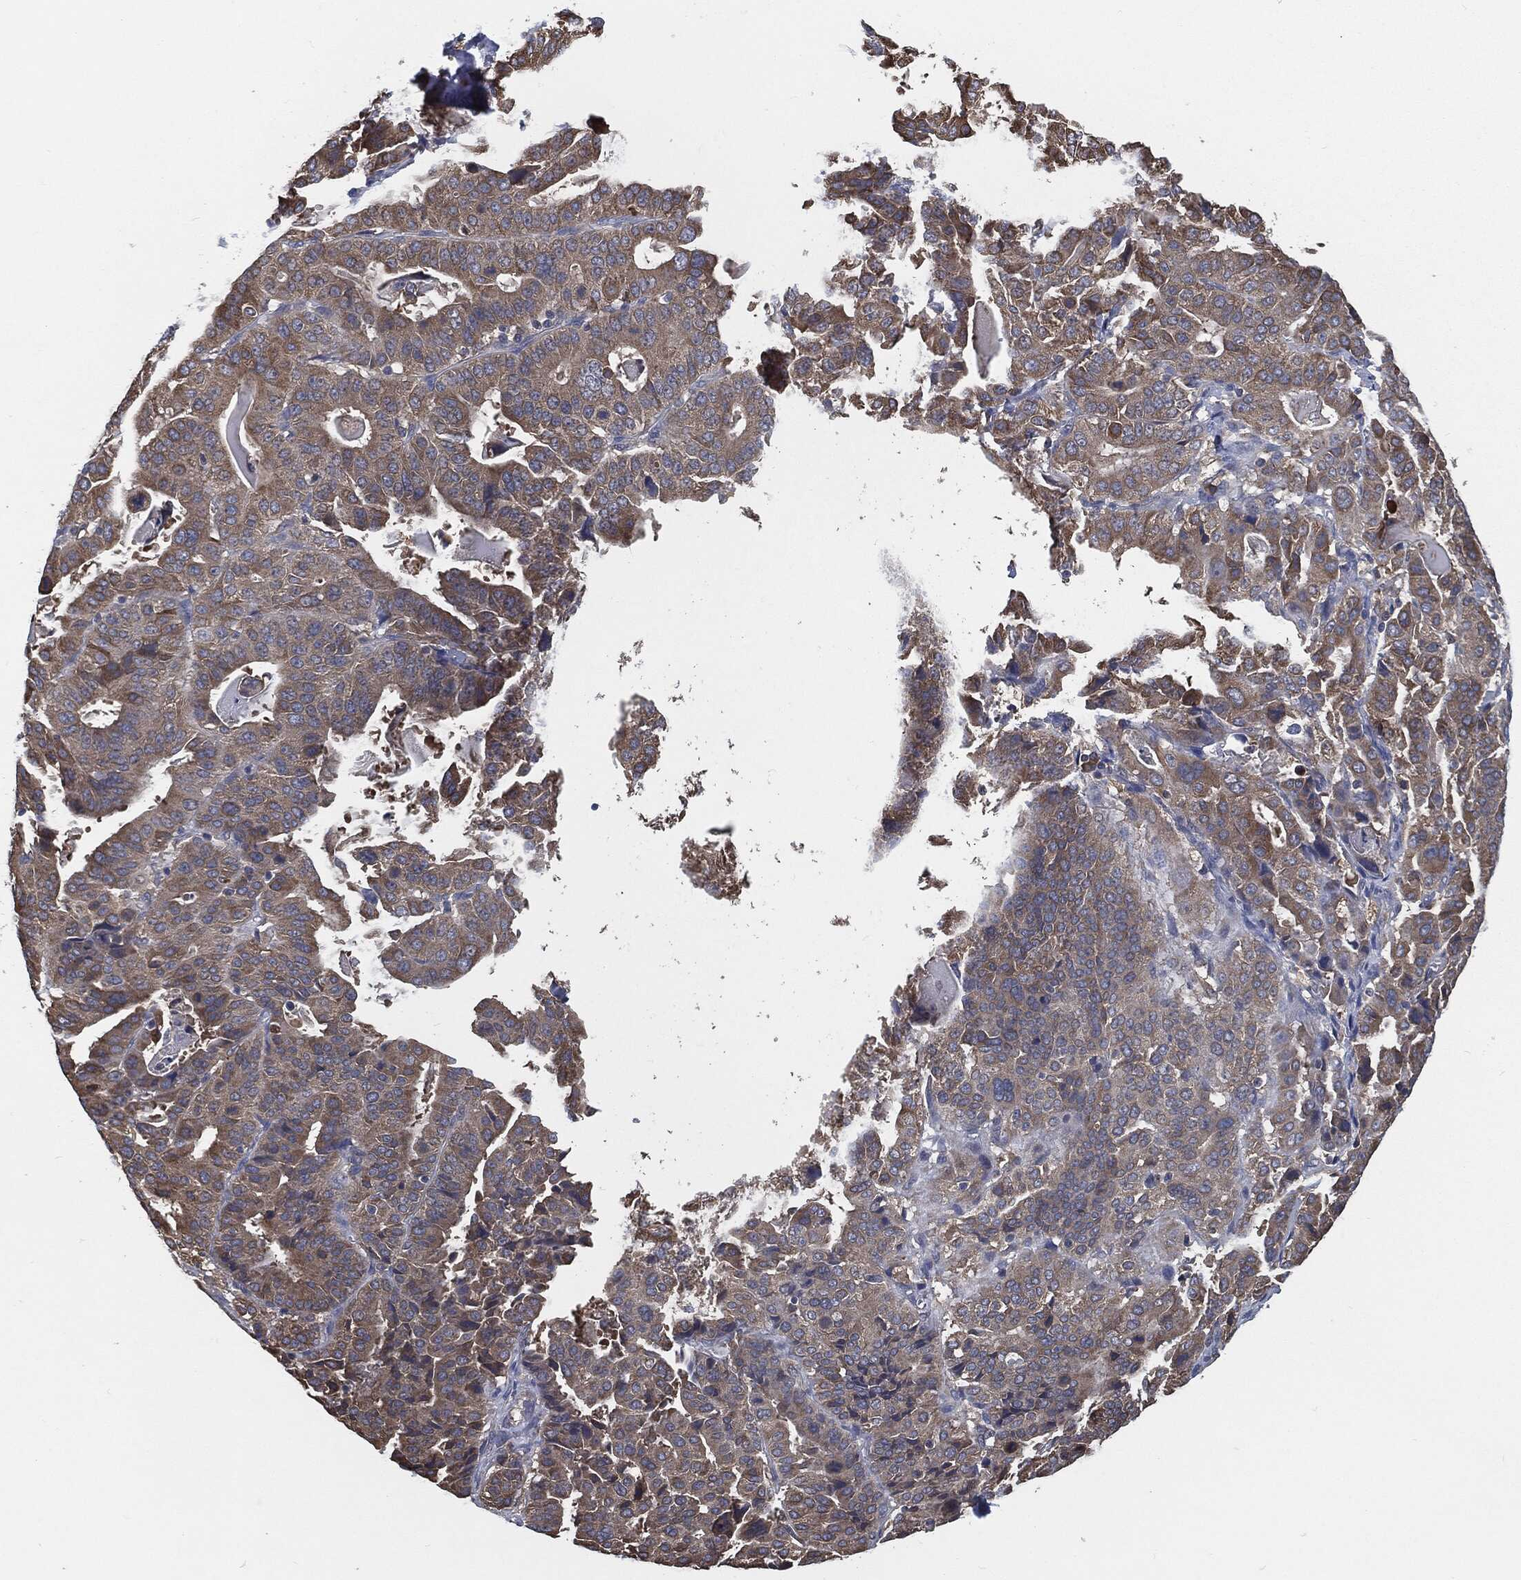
{"staining": {"intensity": "moderate", "quantity": "25%-75%", "location": "cytoplasmic/membranous"}, "tissue": "stomach cancer", "cell_type": "Tumor cells", "image_type": "cancer", "snomed": [{"axis": "morphology", "description": "Adenocarcinoma, NOS"}, {"axis": "topography", "description": "Stomach"}], "caption": "Immunohistochemistry of human stomach cancer (adenocarcinoma) displays medium levels of moderate cytoplasmic/membranous positivity in about 25%-75% of tumor cells. The protein of interest is stained brown, and the nuclei are stained in blue (DAB (3,3'-diaminobenzidine) IHC with brightfield microscopy, high magnification).", "gene": "PRDX4", "patient": {"sex": "male", "age": 48}}